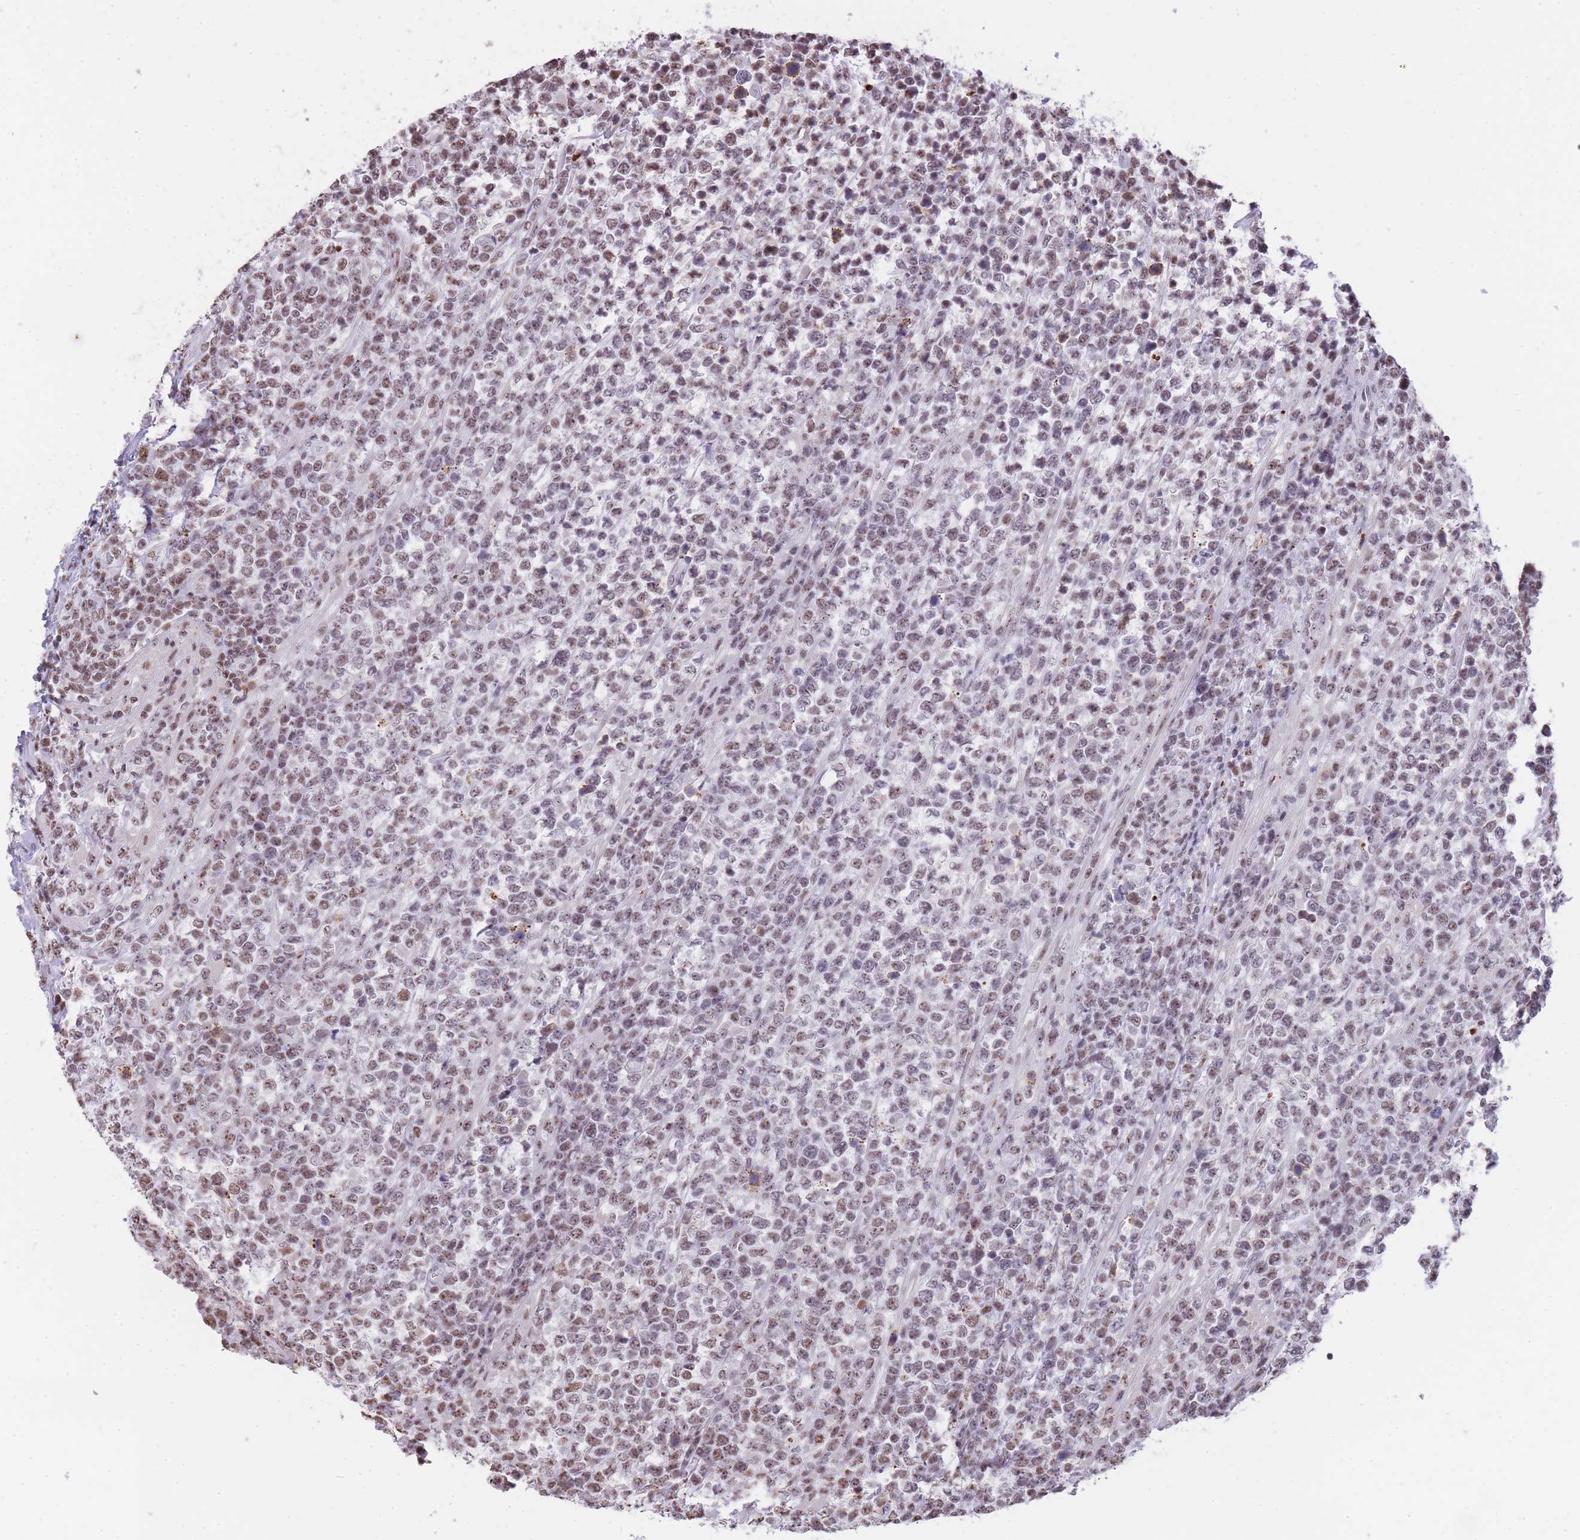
{"staining": {"intensity": "moderate", "quantity": "25%-75%", "location": "nuclear"}, "tissue": "lymphoma", "cell_type": "Tumor cells", "image_type": "cancer", "snomed": [{"axis": "morphology", "description": "Malignant lymphoma, non-Hodgkin's type, High grade"}, {"axis": "topography", "description": "Soft tissue"}], "caption": "Lymphoma was stained to show a protein in brown. There is medium levels of moderate nuclear positivity in approximately 25%-75% of tumor cells. The staining was performed using DAB to visualize the protein expression in brown, while the nuclei were stained in blue with hematoxylin (Magnification: 20x).", "gene": "EVC2", "patient": {"sex": "female", "age": 56}}